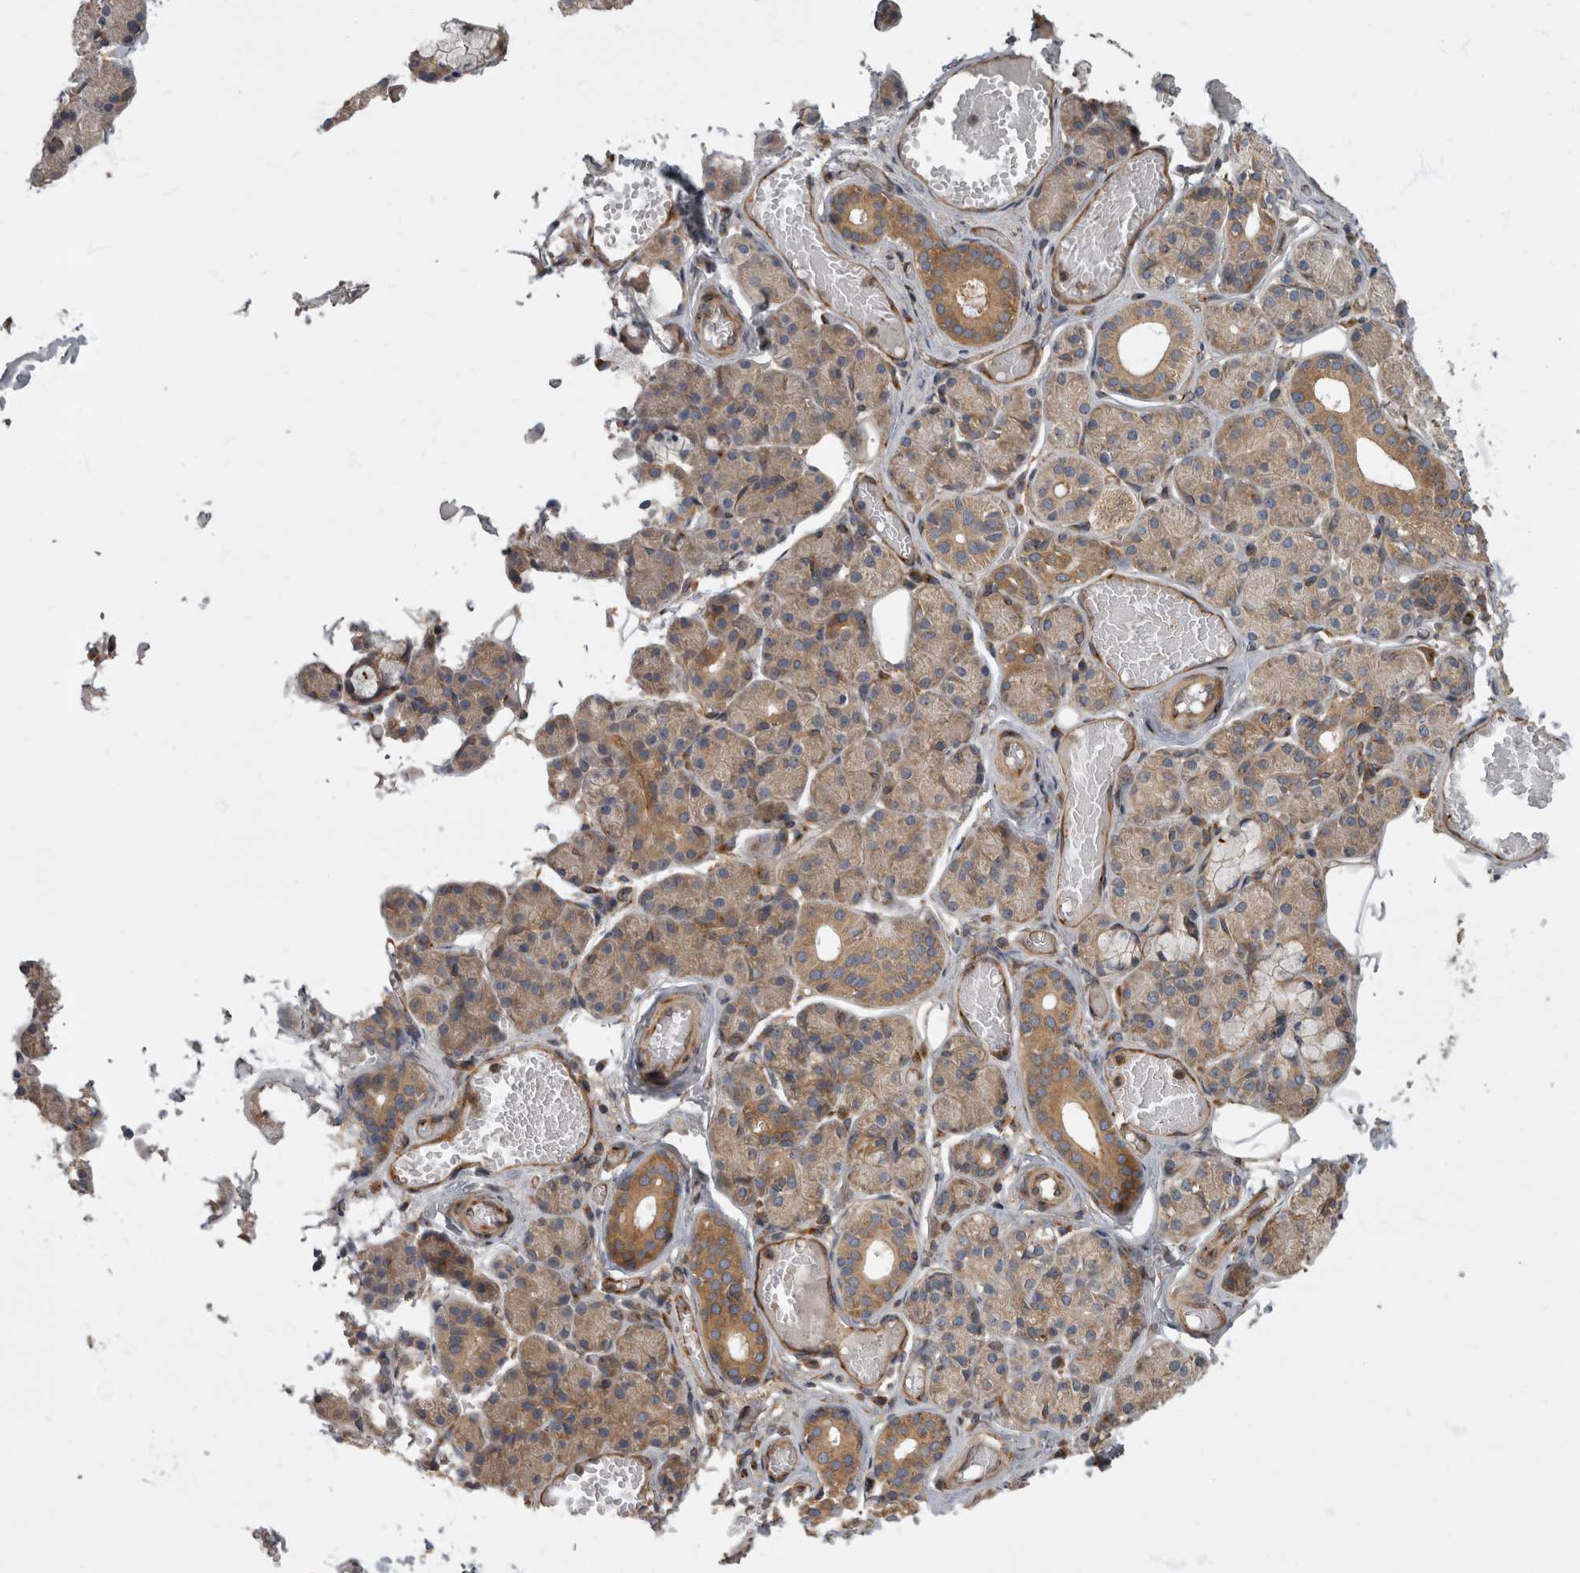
{"staining": {"intensity": "moderate", "quantity": "<25%", "location": "cytoplasmic/membranous"}, "tissue": "salivary gland", "cell_type": "Glandular cells", "image_type": "normal", "snomed": [{"axis": "morphology", "description": "Normal tissue, NOS"}, {"axis": "topography", "description": "Salivary gland"}], "caption": "Brown immunohistochemical staining in normal salivary gland shows moderate cytoplasmic/membranous expression in approximately <25% of glandular cells.", "gene": "HOOK3", "patient": {"sex": "male", "age": 63}}